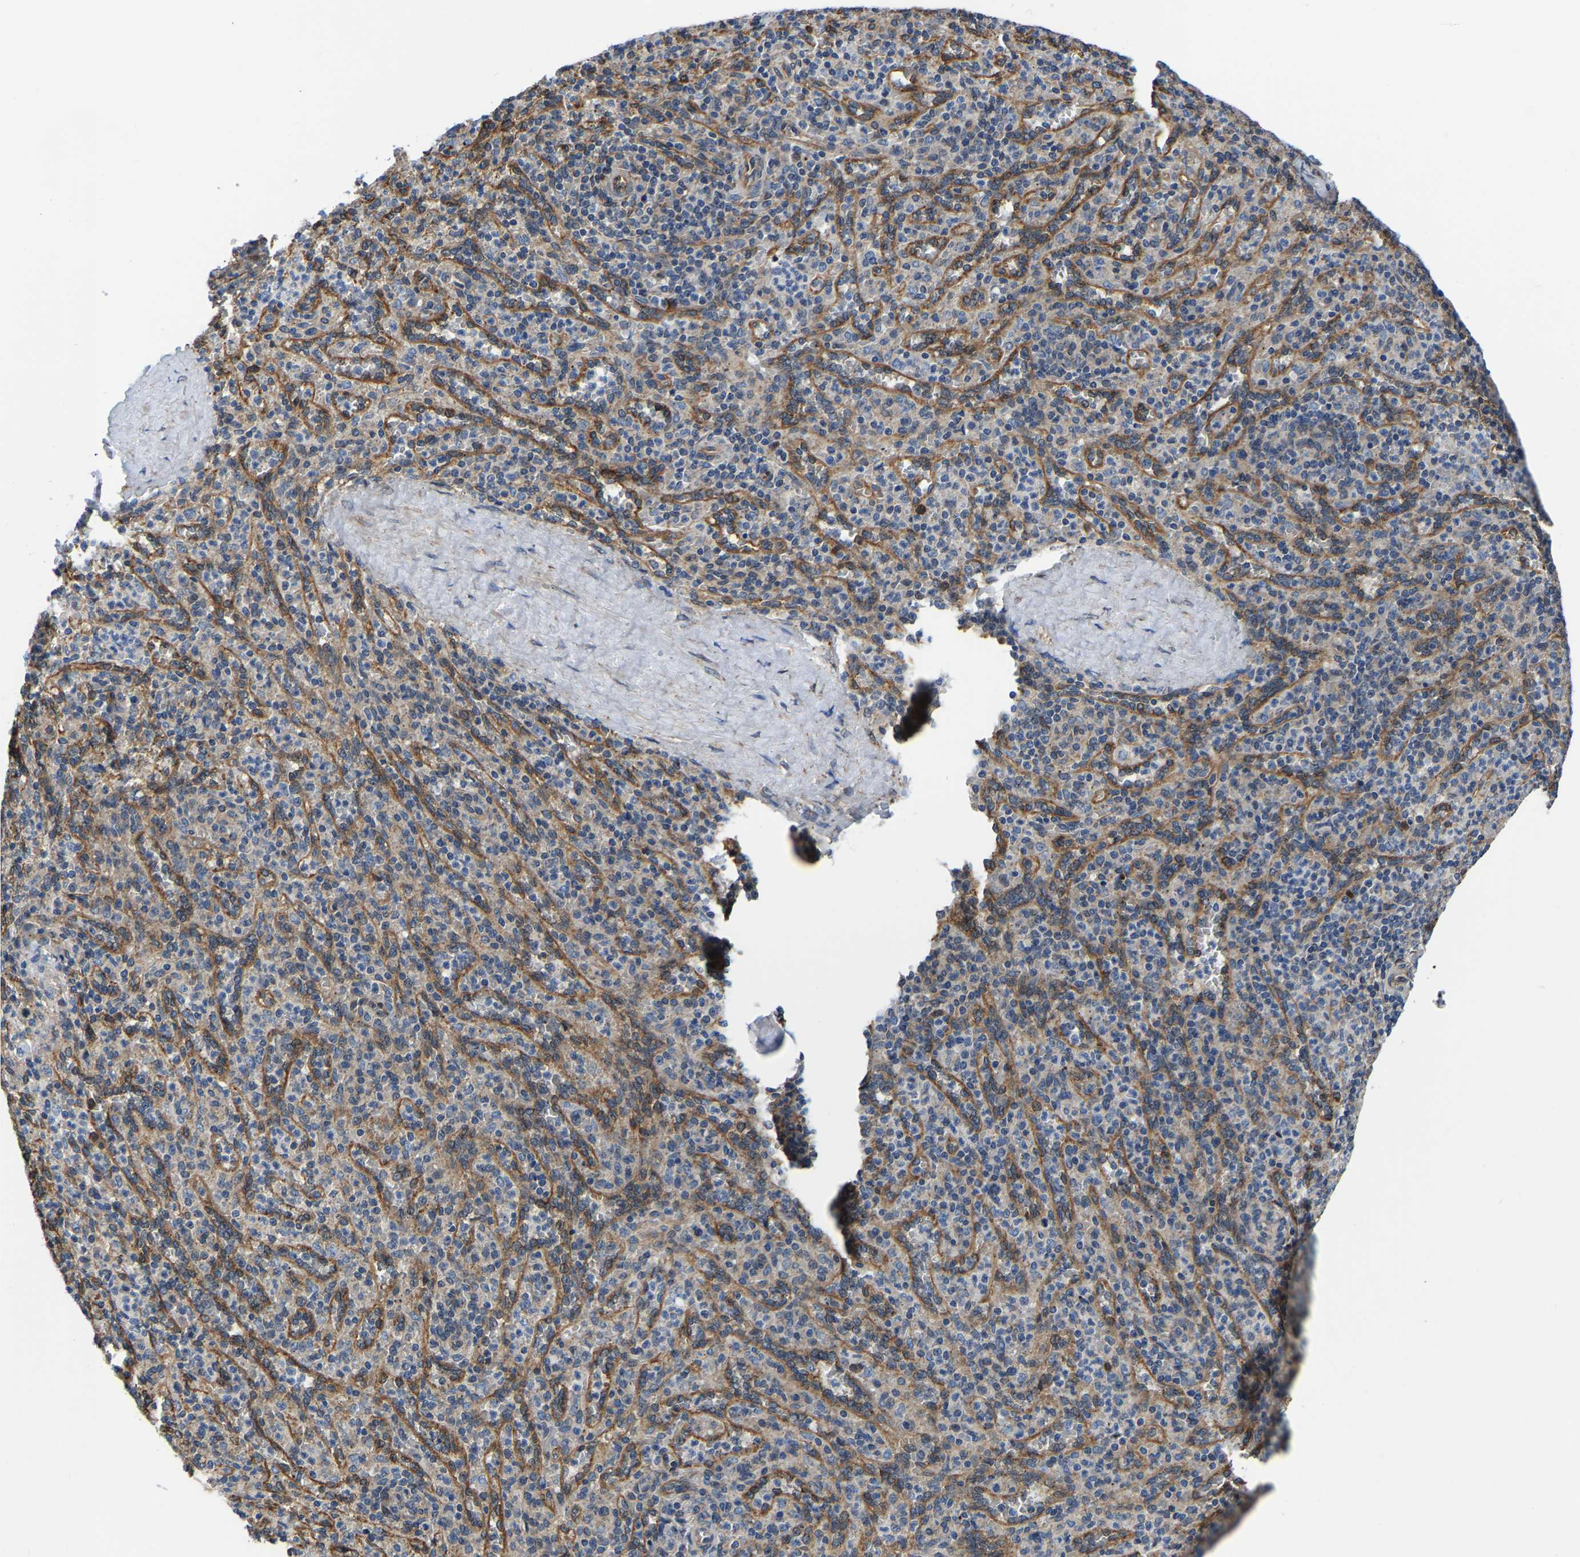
{"staining": {"intensity": "moderate", "quantity": "<25%", "location": "cytoplasmic/membranous"}, "tissue": "spleen", "cell_type": "Cells in red pulp", "image_type": "normal", "snomed": [{"axis": "morphology", "description": "Normal tissue, NOS"}, {"axis": "topography", "description": "Spleen"}], "caption": "Protein analysis of normal spleen demonstrates moderate cytoplasmic/membranous positivity in about <25% of cells in red pulp.", "gene": "ARL6IP5", "patient": {"sex": "male", "age": 36}}